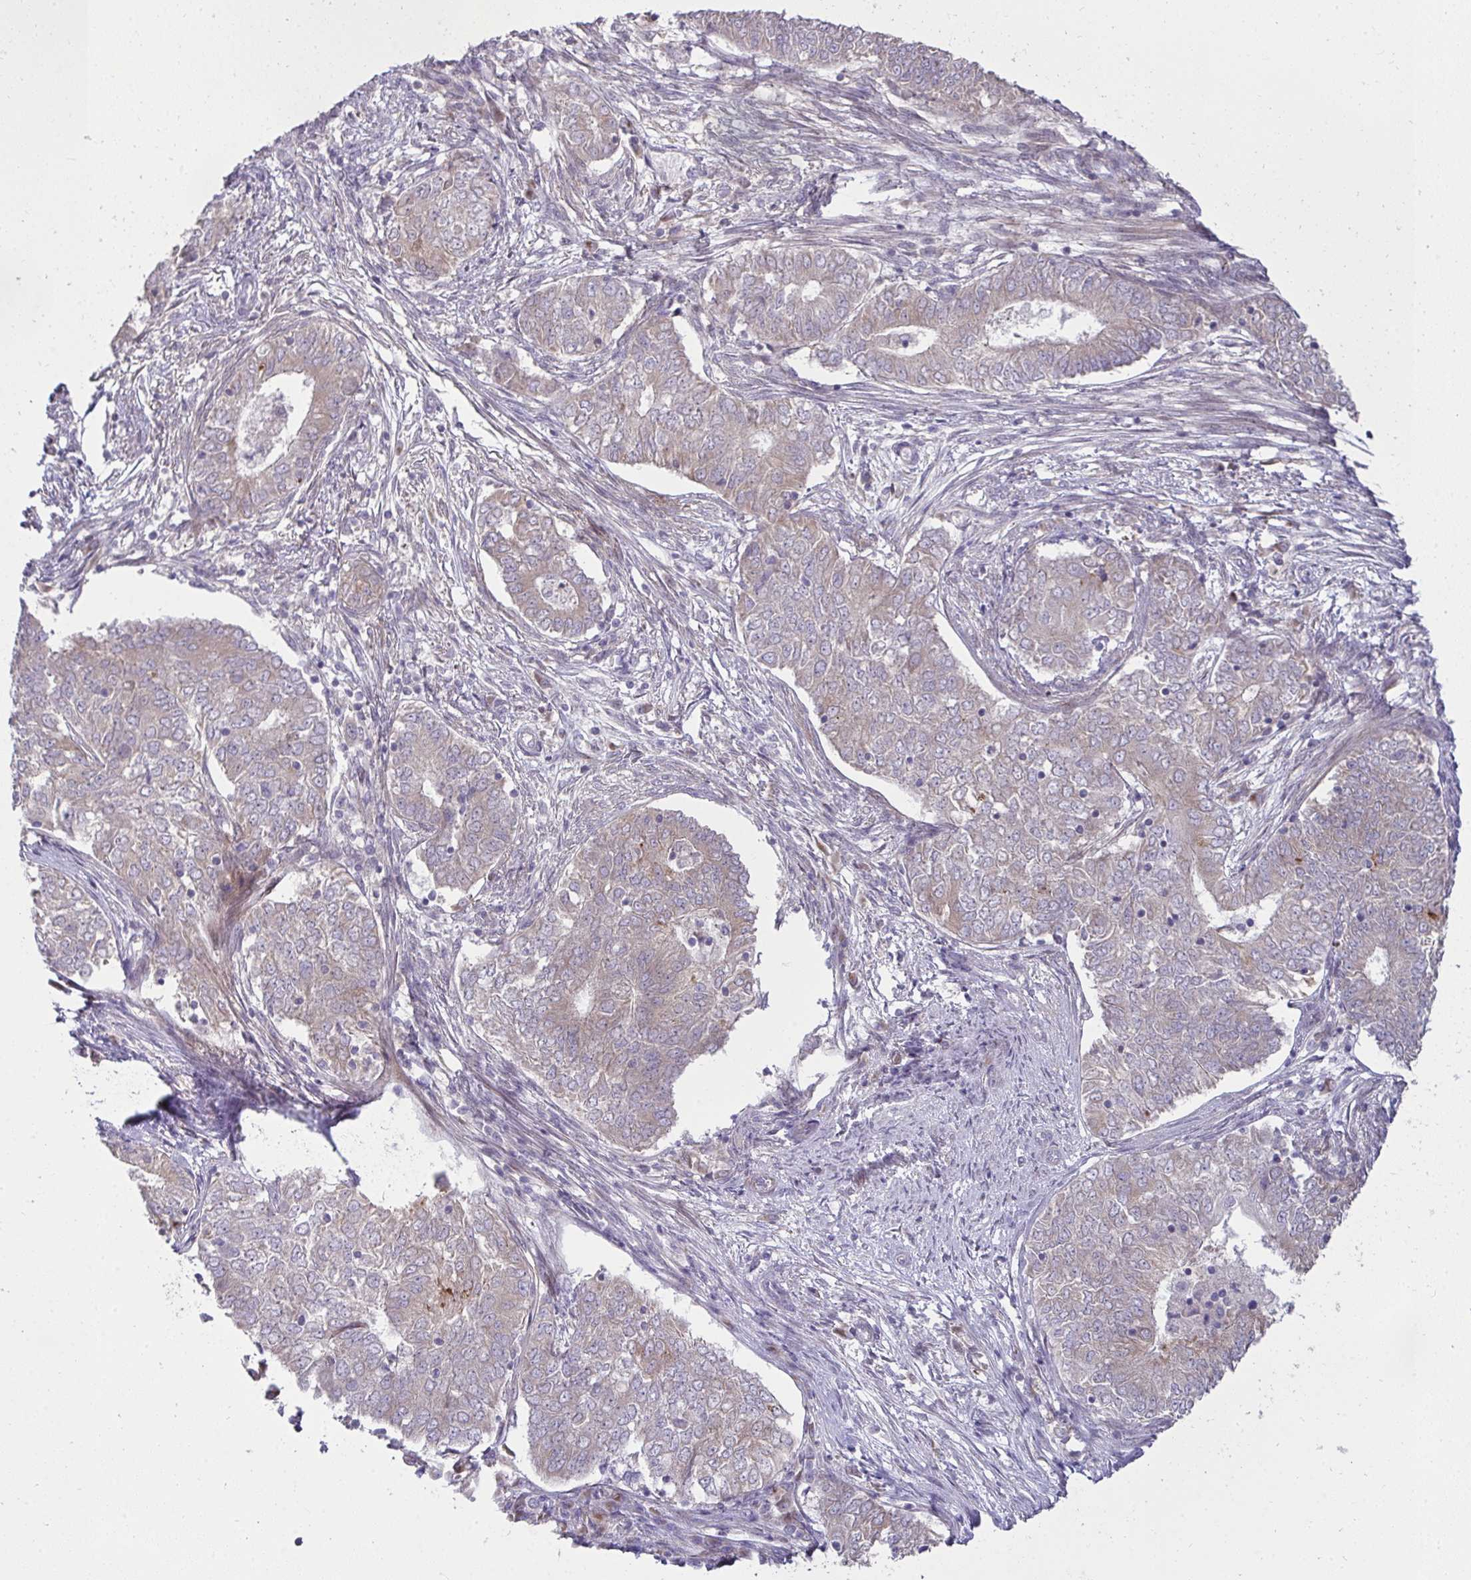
{"staining": {"intensity": "weak", "quantity": "<25%", "location": "cytoplasmic/membranous"}, "tissue": "endometrial cancer", "cell_type": "Tumor cells", "image_type": "cancer", "snomed": [{"axis": "morphology", "description": "Adenocarcinoma, NOS"}, {"axis": "topography", "description": "Endometrium"}], "caption": "This is a micrograph of IHC staining of endometrial cancer (adenocarcinoma), which shows no expression in tumor cells.", "gene": "SH2D1B", "patient": {"sex": "female", "age": 62}}